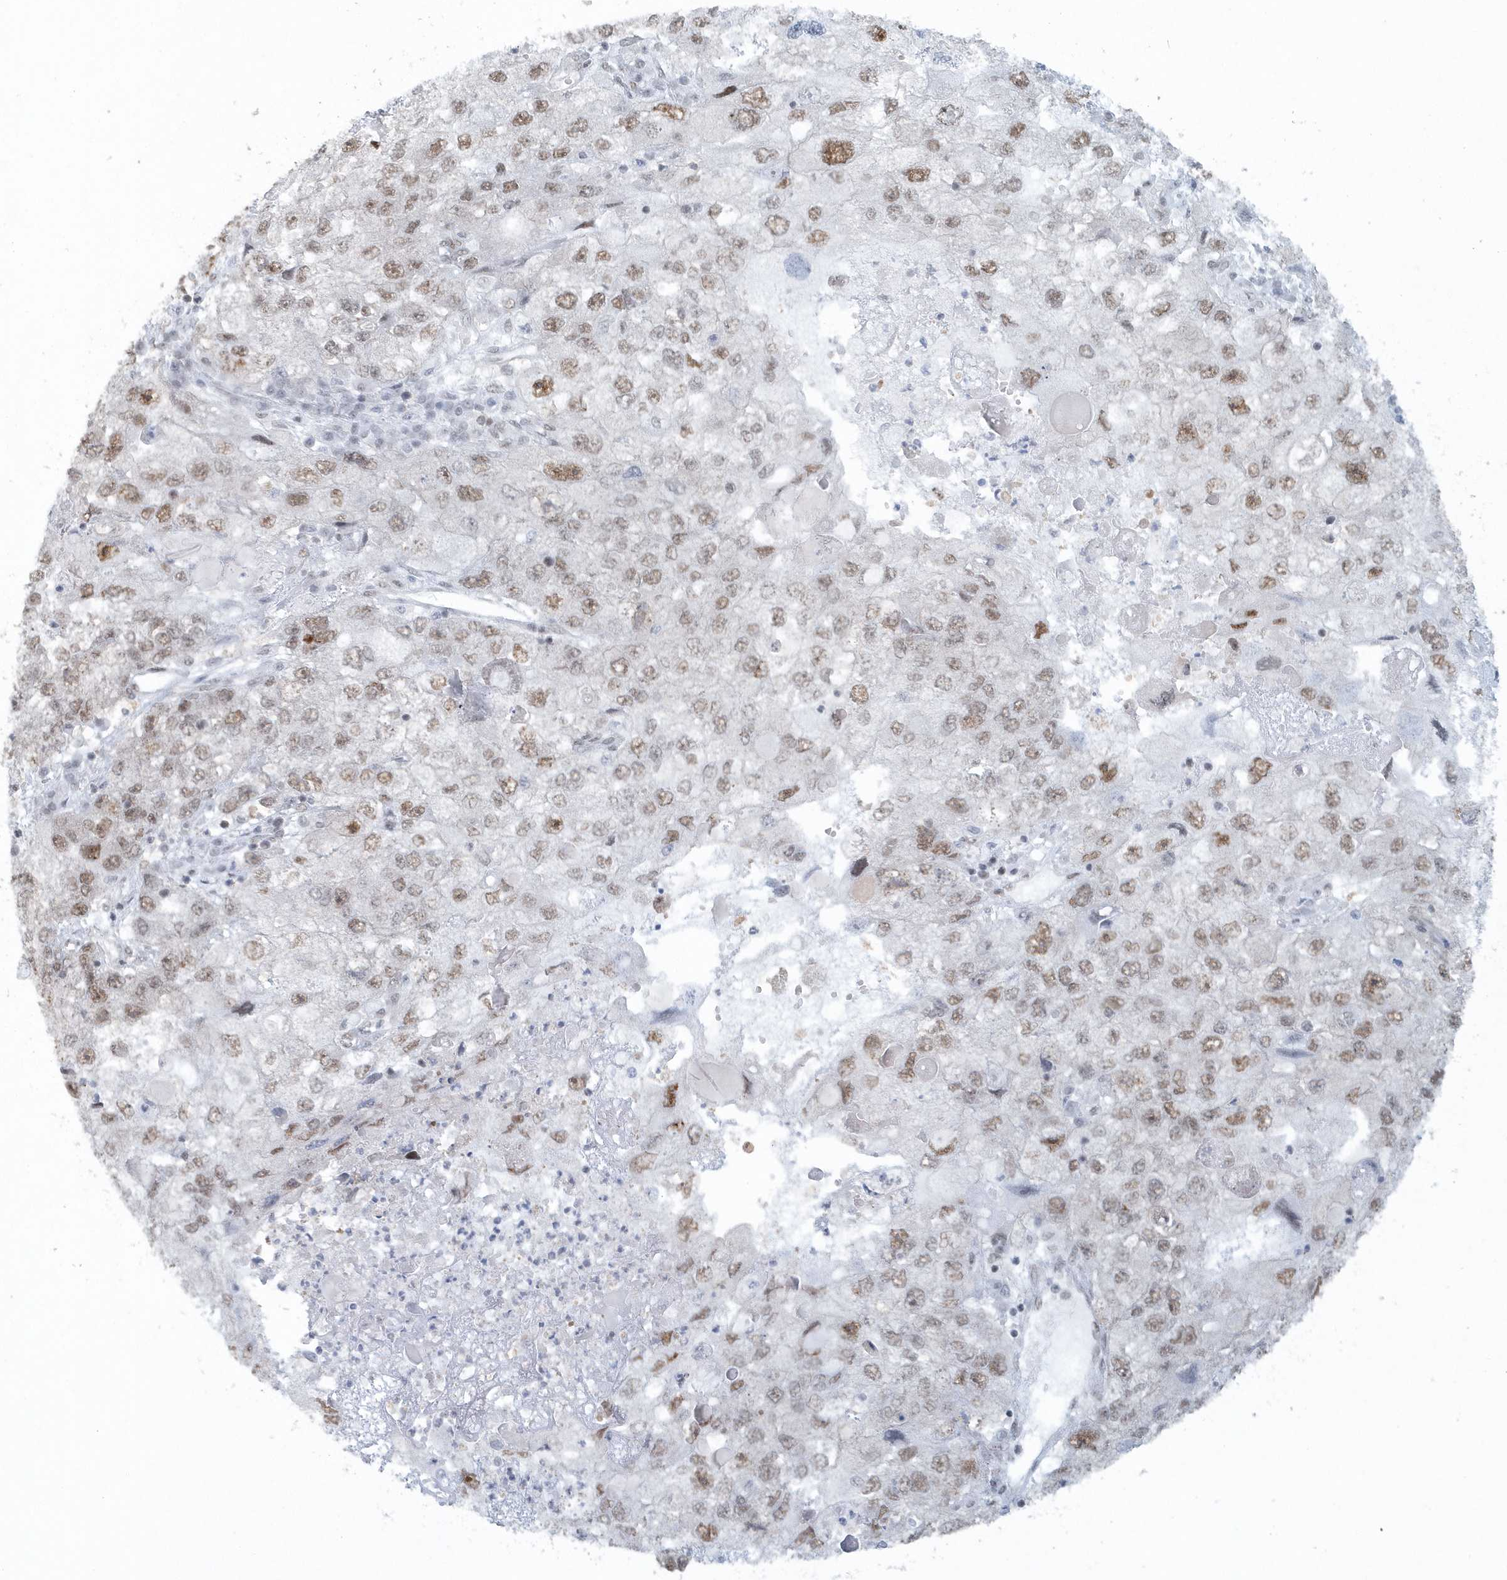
{"staining": {"intensity": "moderate", "quantity": ">75%", "location": "nuclear"}, "tissue": "endometrial cancer", "cell_type": "Tumor cells", "image_type": "cancer", "snomed": [{"axis": "morphology", "description": "Adenocarcinoma, NOS"}, {"axis": "topography", "description": "Endometrium"}], "caption": "IHC staining of endometrial adenocarcinoma, which displays medium levels of moderate nuclear staining in approximately >75% of tumor cells indicating moderate nuclear protein expression. The staining was performed using DAB (3,3'-diaminobenzidine) (brown) for protein detection and nuclei were counterstained in hematoxylin (blue).", "gene": "YTHDC1", "patient": {"sex": "female", "age": 49}}